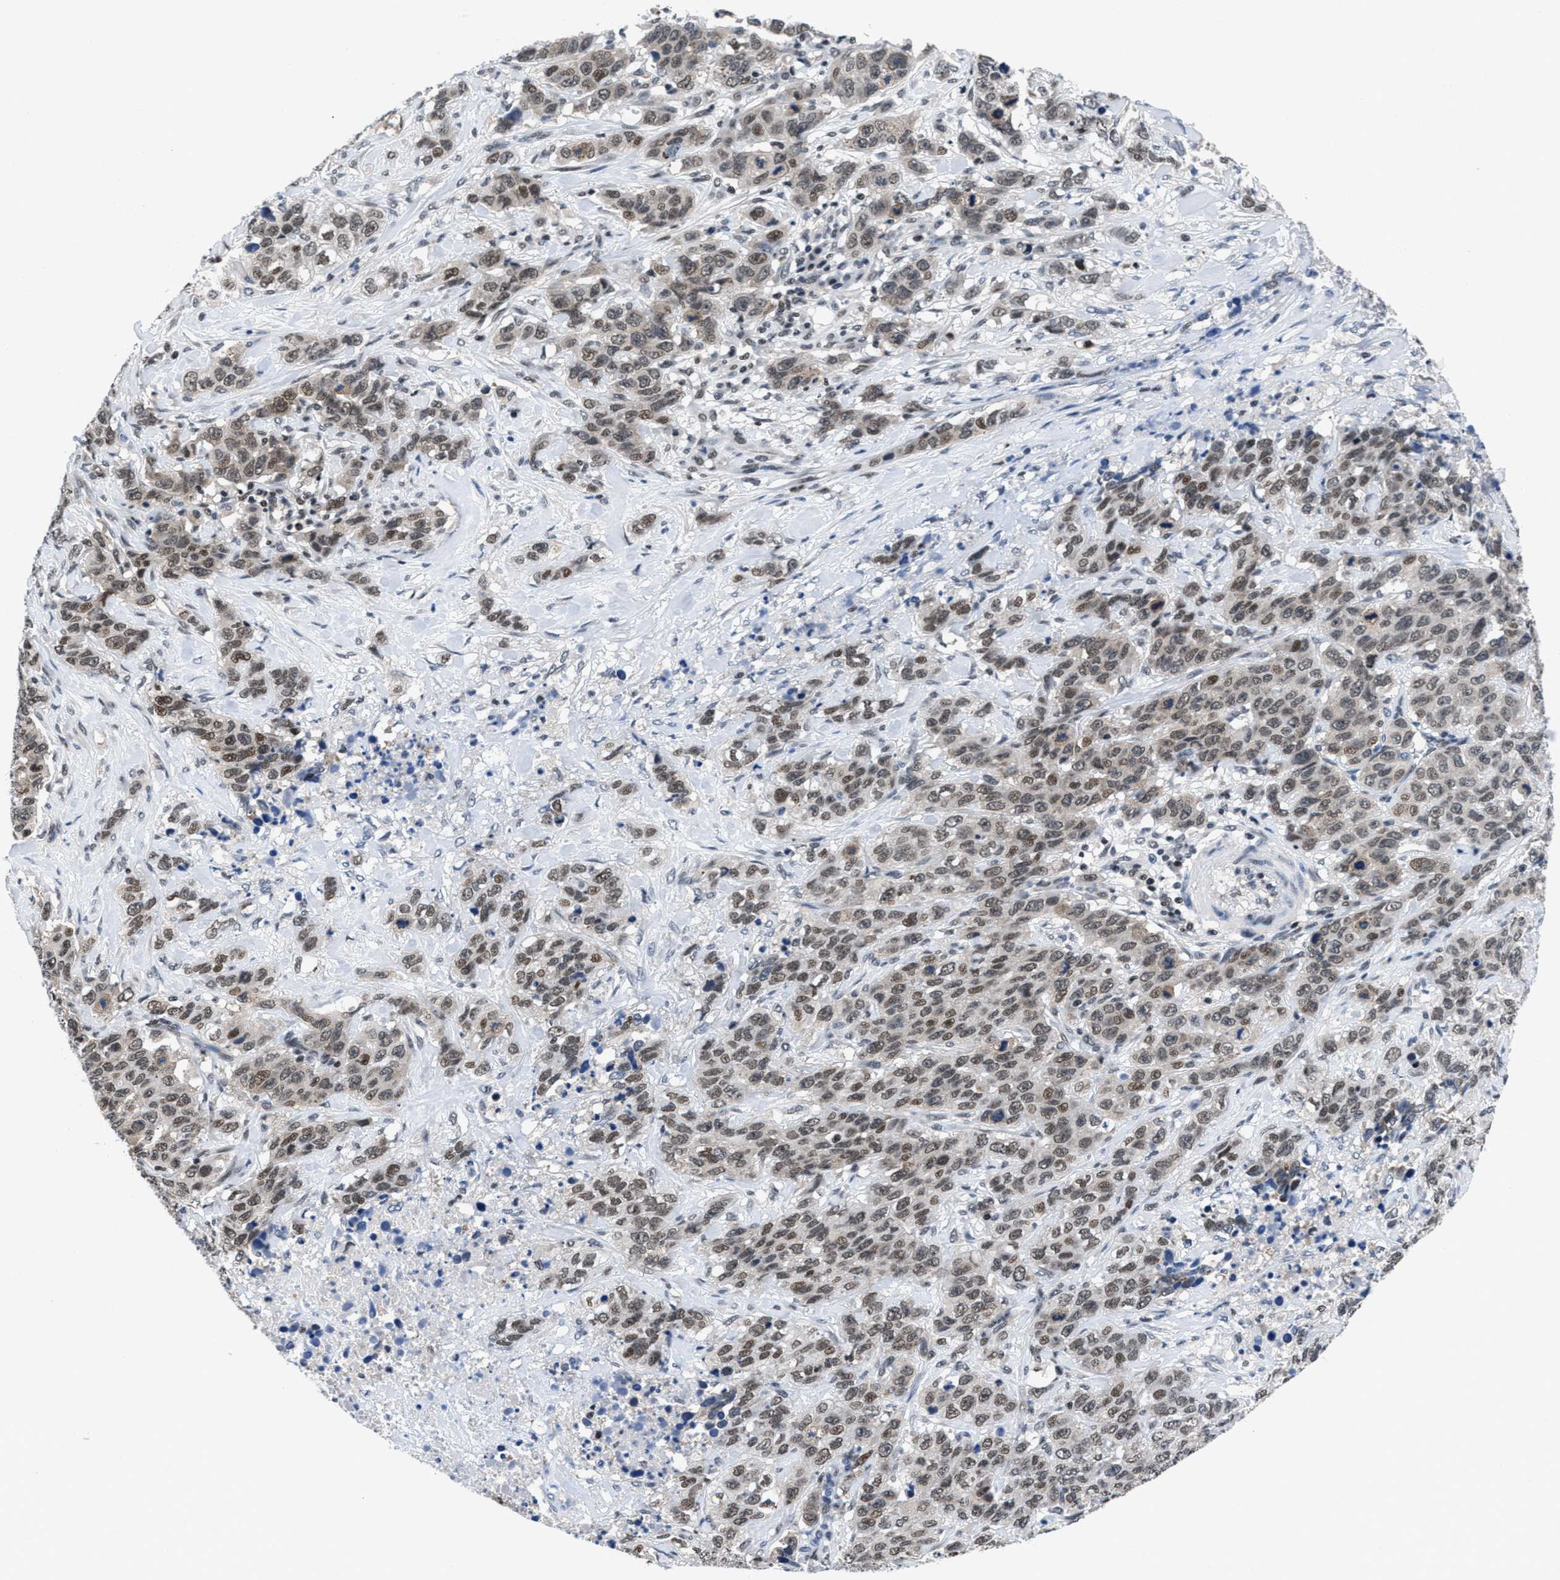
{"staining": {"intensity": "weak", "quantity": ">75%", "location": "nuclear"}, "tissue": "stomach cancer", "cell_type": "Tumor cells", "image_type": "cancer", "snomed": [{"axis": "morphology", "description": "Adenocarcinoma, NOS"}, {"axis": "topography", "description": "Stomach"}], "caption": "Immunohistochemistry (DAB) staining of stomach cancer (adenocarcinoma) shows weak nuclear protein positivity in about >75% of tumor cells.", "gene": "WDR81", "patient": {"sex": "male", "age": 48}}